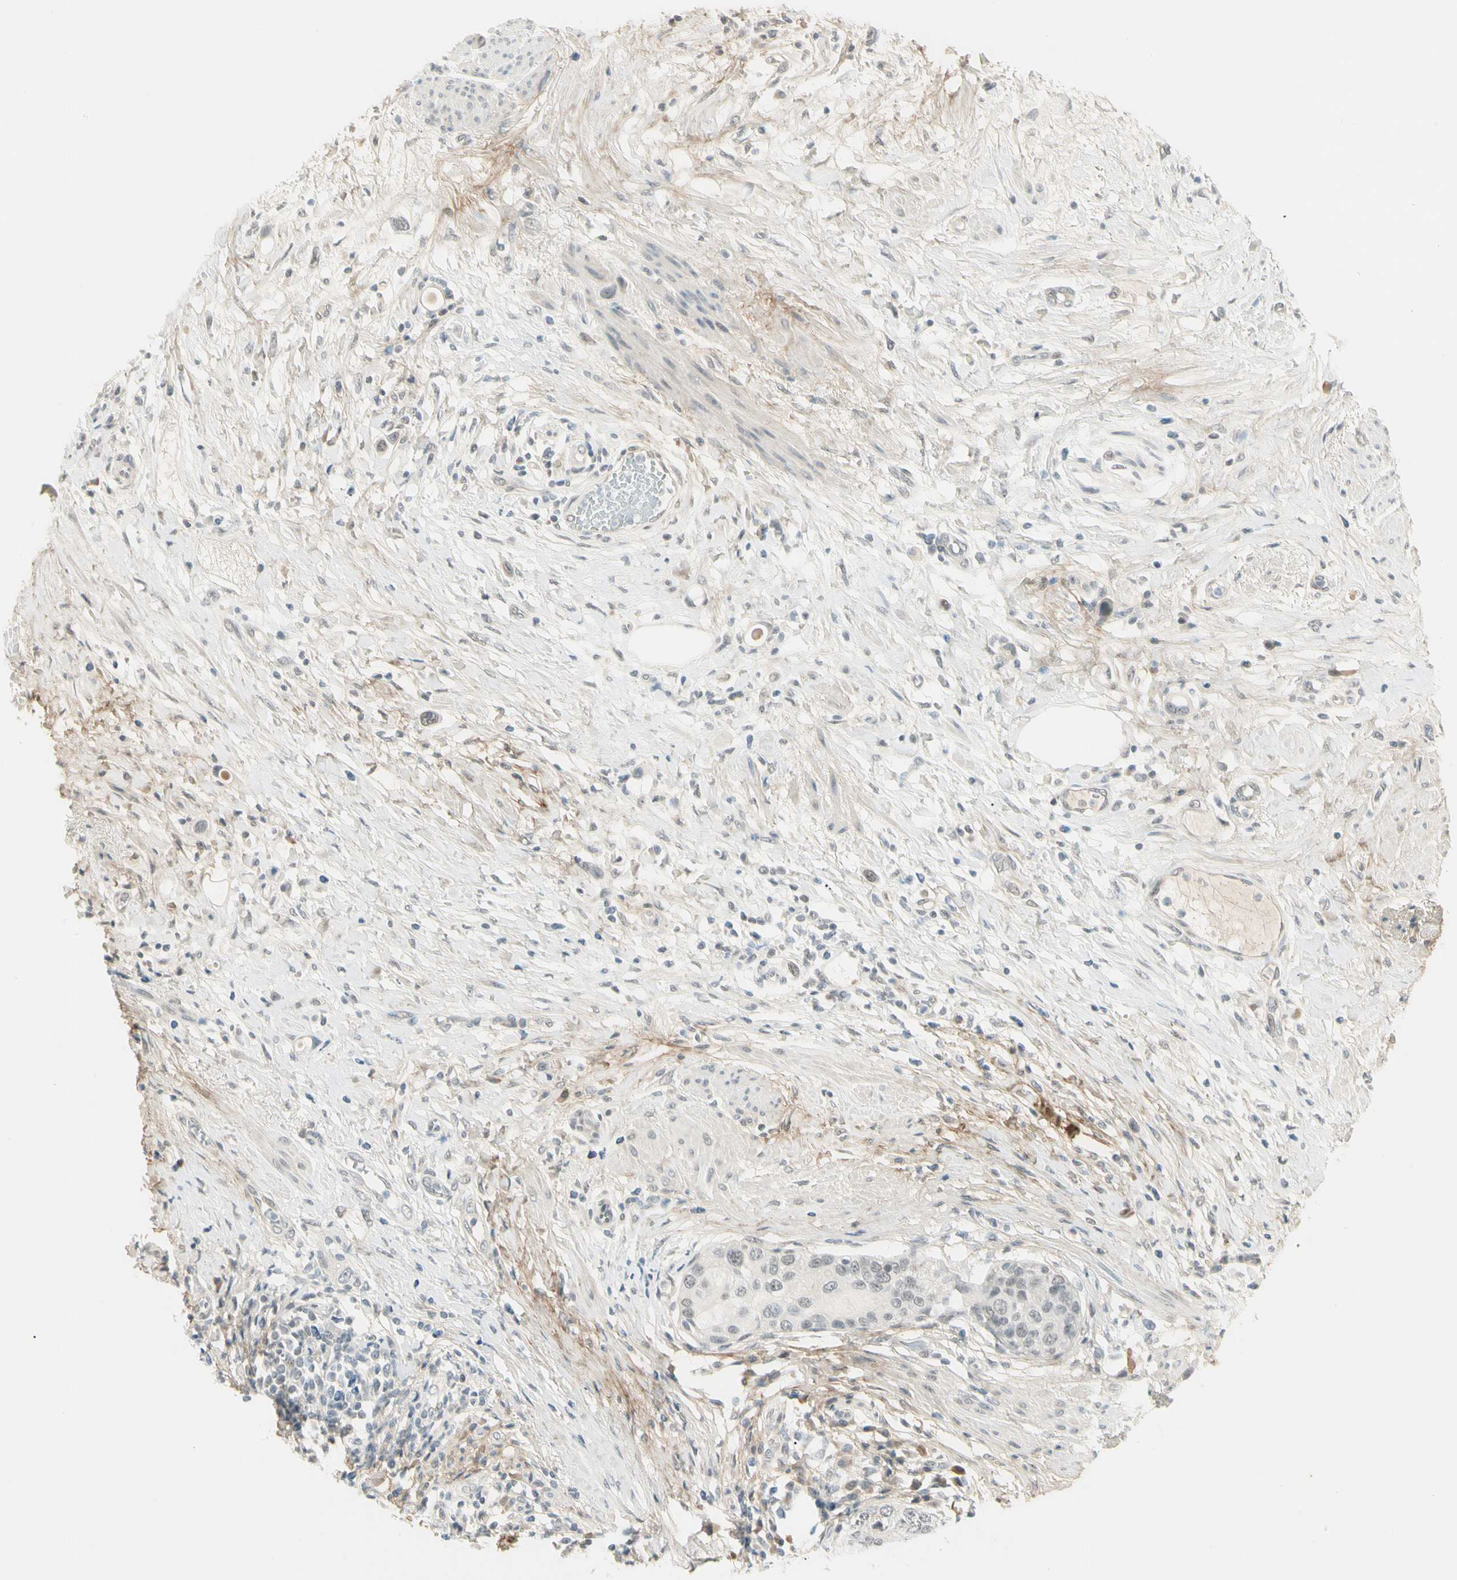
{"staining": {"intensity": "negative", "quantity": "none", "location": "none"}, "tissue": "urothelial cancer", "cell_type": "Tumor cells", "image_type": "cancer", "snomed": [{"axis": "morphology", "description": "Urothelial carcinoma, High grade"}, {"axis": "topography", "description": "Urinary bladder"}], "caption": "An IHC micrograph of urothelial cancer is shown. There is no staining in tumor cells of urothelial cancer. (DAB (3,3'-diaminobenzidine) immunohistochemistry, high magnification).", "gene": "ASPN", "patient": {"sex": "female", "age": 56}}